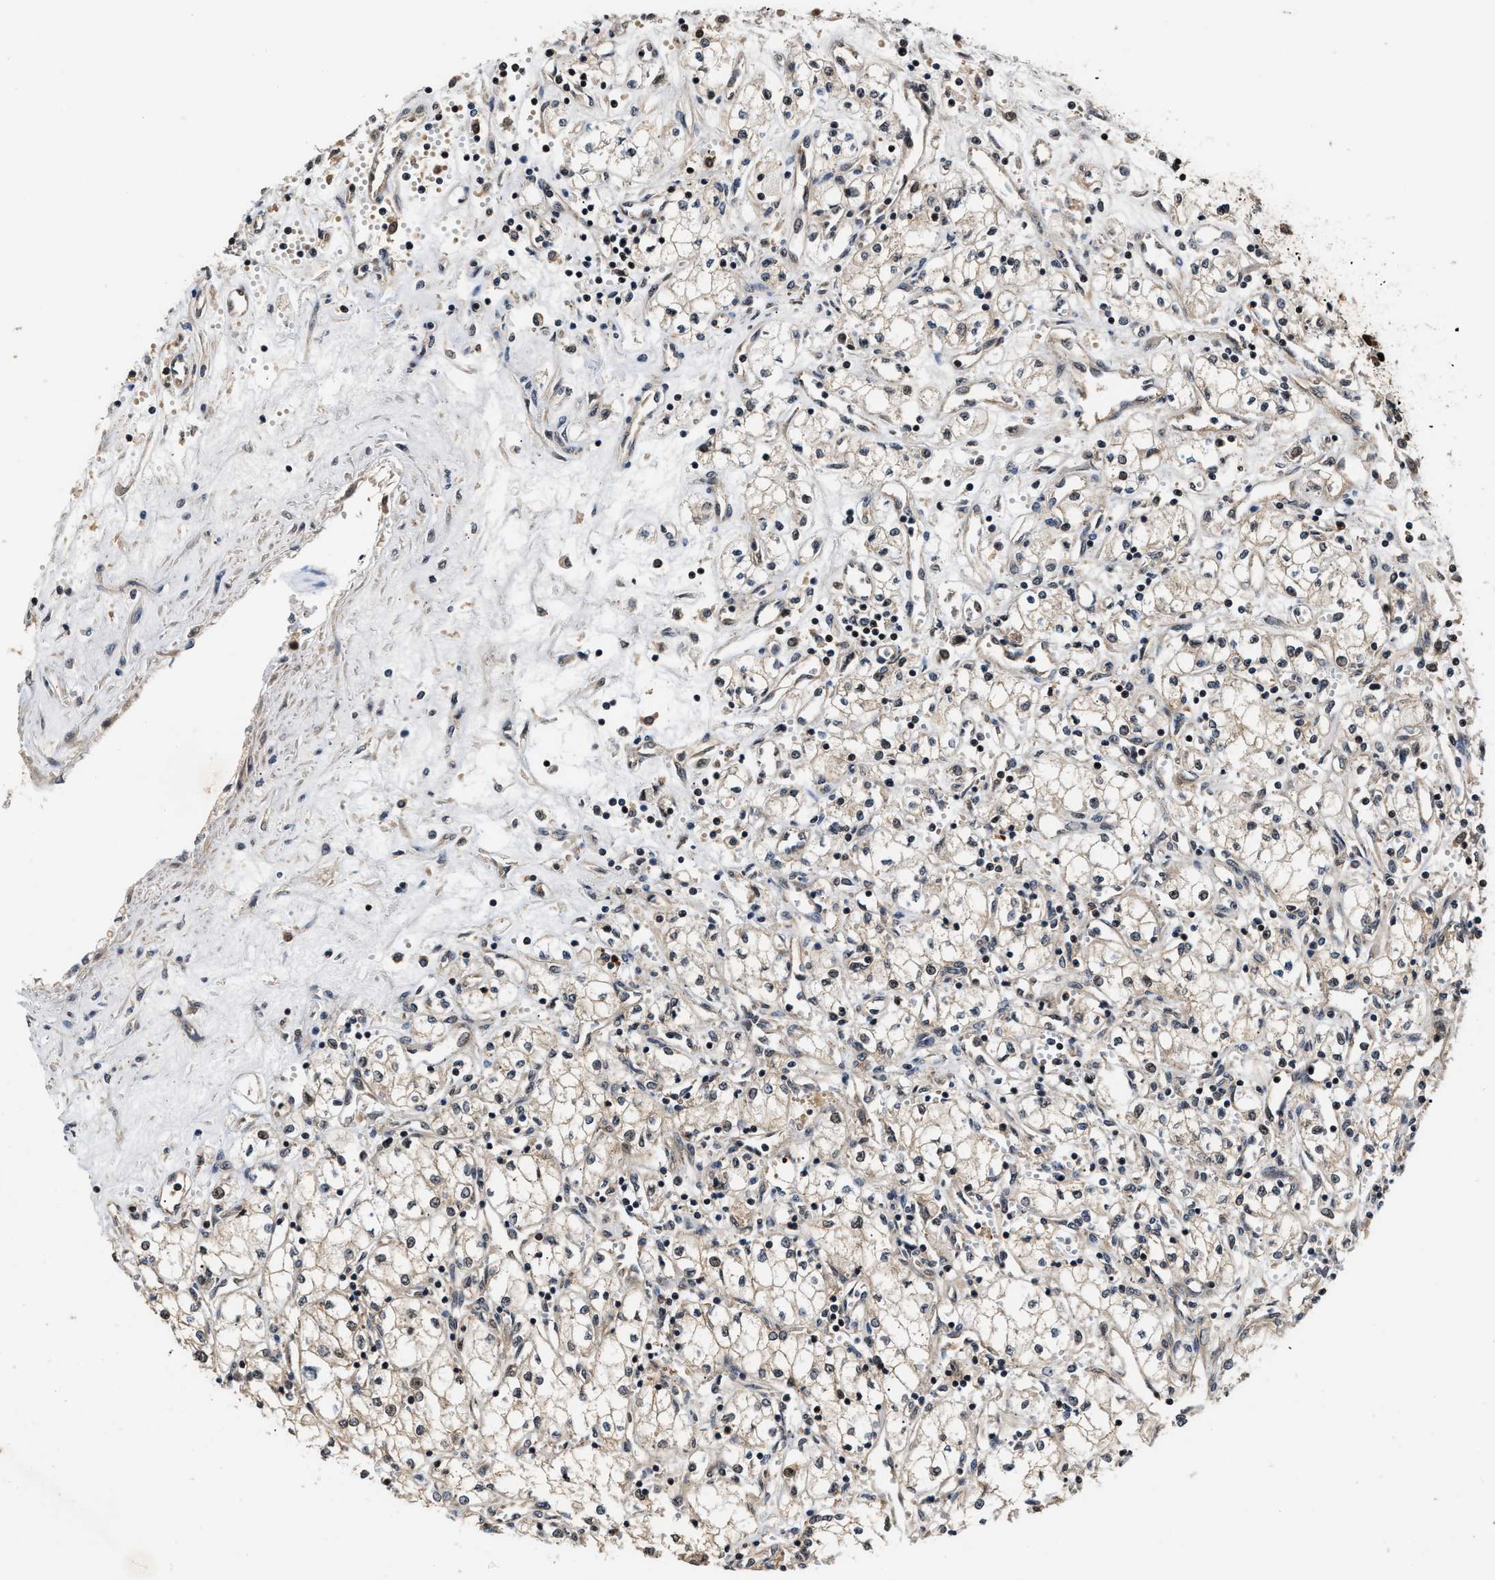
{"staining": {"intensity": "negative", "quantity": "none", "location": "none"}, "tissue": "renal cancer", "cell_type": "Tumor cells", "image_type": "cancer", "snomed": [{"axis": "morphology", "description": "Adenocarcinoma, NOS"}, {"axis": "topography", "description": "Kidney"}], "caption": "Tumor cells show no significant staining in renal cancer (adenocarcinoma).", "gene": "TUT7", "patient": {"sex": "male", "age": 59}}